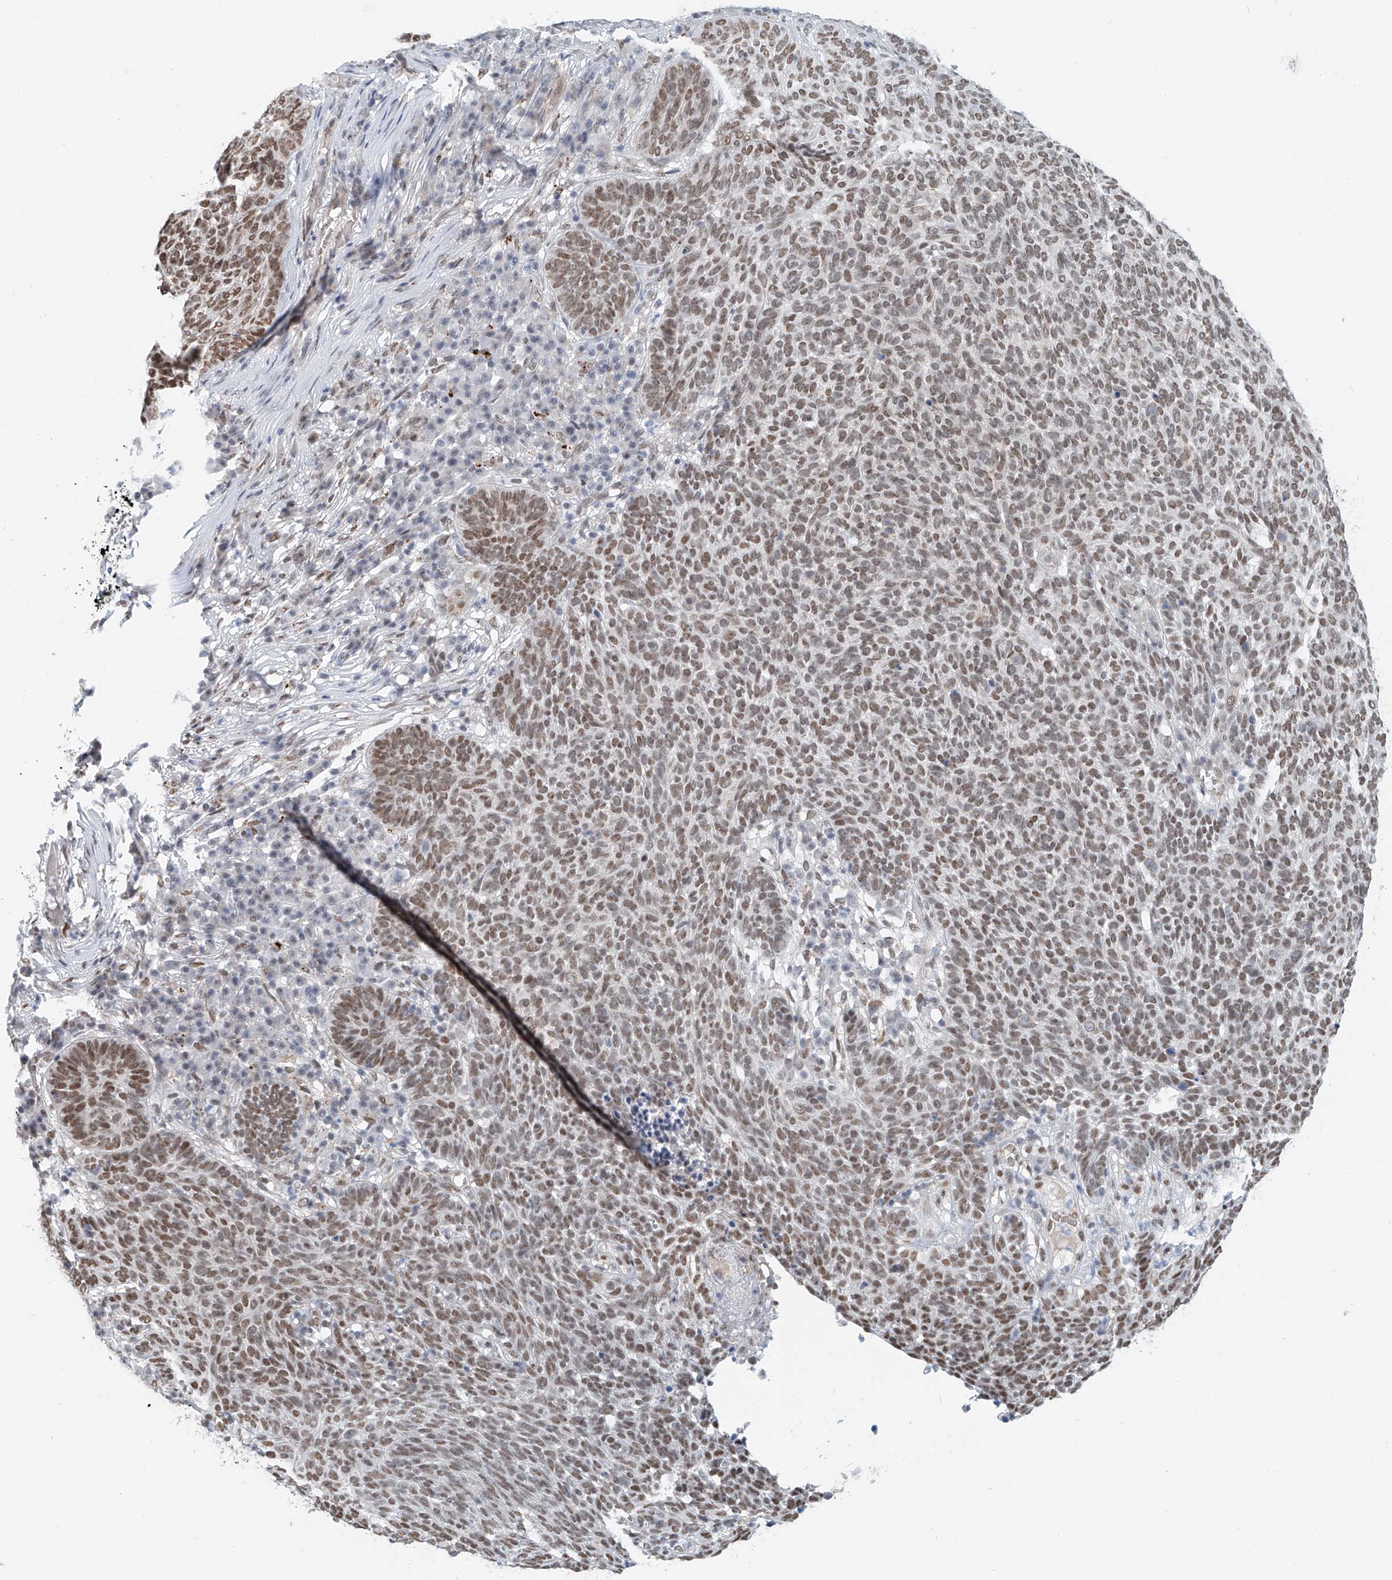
{"staining": {"intensity": "moderate", "quantity": ">75%", "location": "nuclear"}, "tissue": "skin cancer", "cell_type": "Tumor cells", "image_type": "cancer", "snomed": [{"axis": "morphology", "description": "Squamous cell carcinoma, NOS"}, {"axis": "topography", "description": "Skin"}], "caption": "This is an image of immunohistochemistry staining of skin squamous cell carcinoma, which shows moderate positivity in the nuclear of tumor cells.", "gene": "SASH1", "patient": {"sex": "female", "age": 90}}